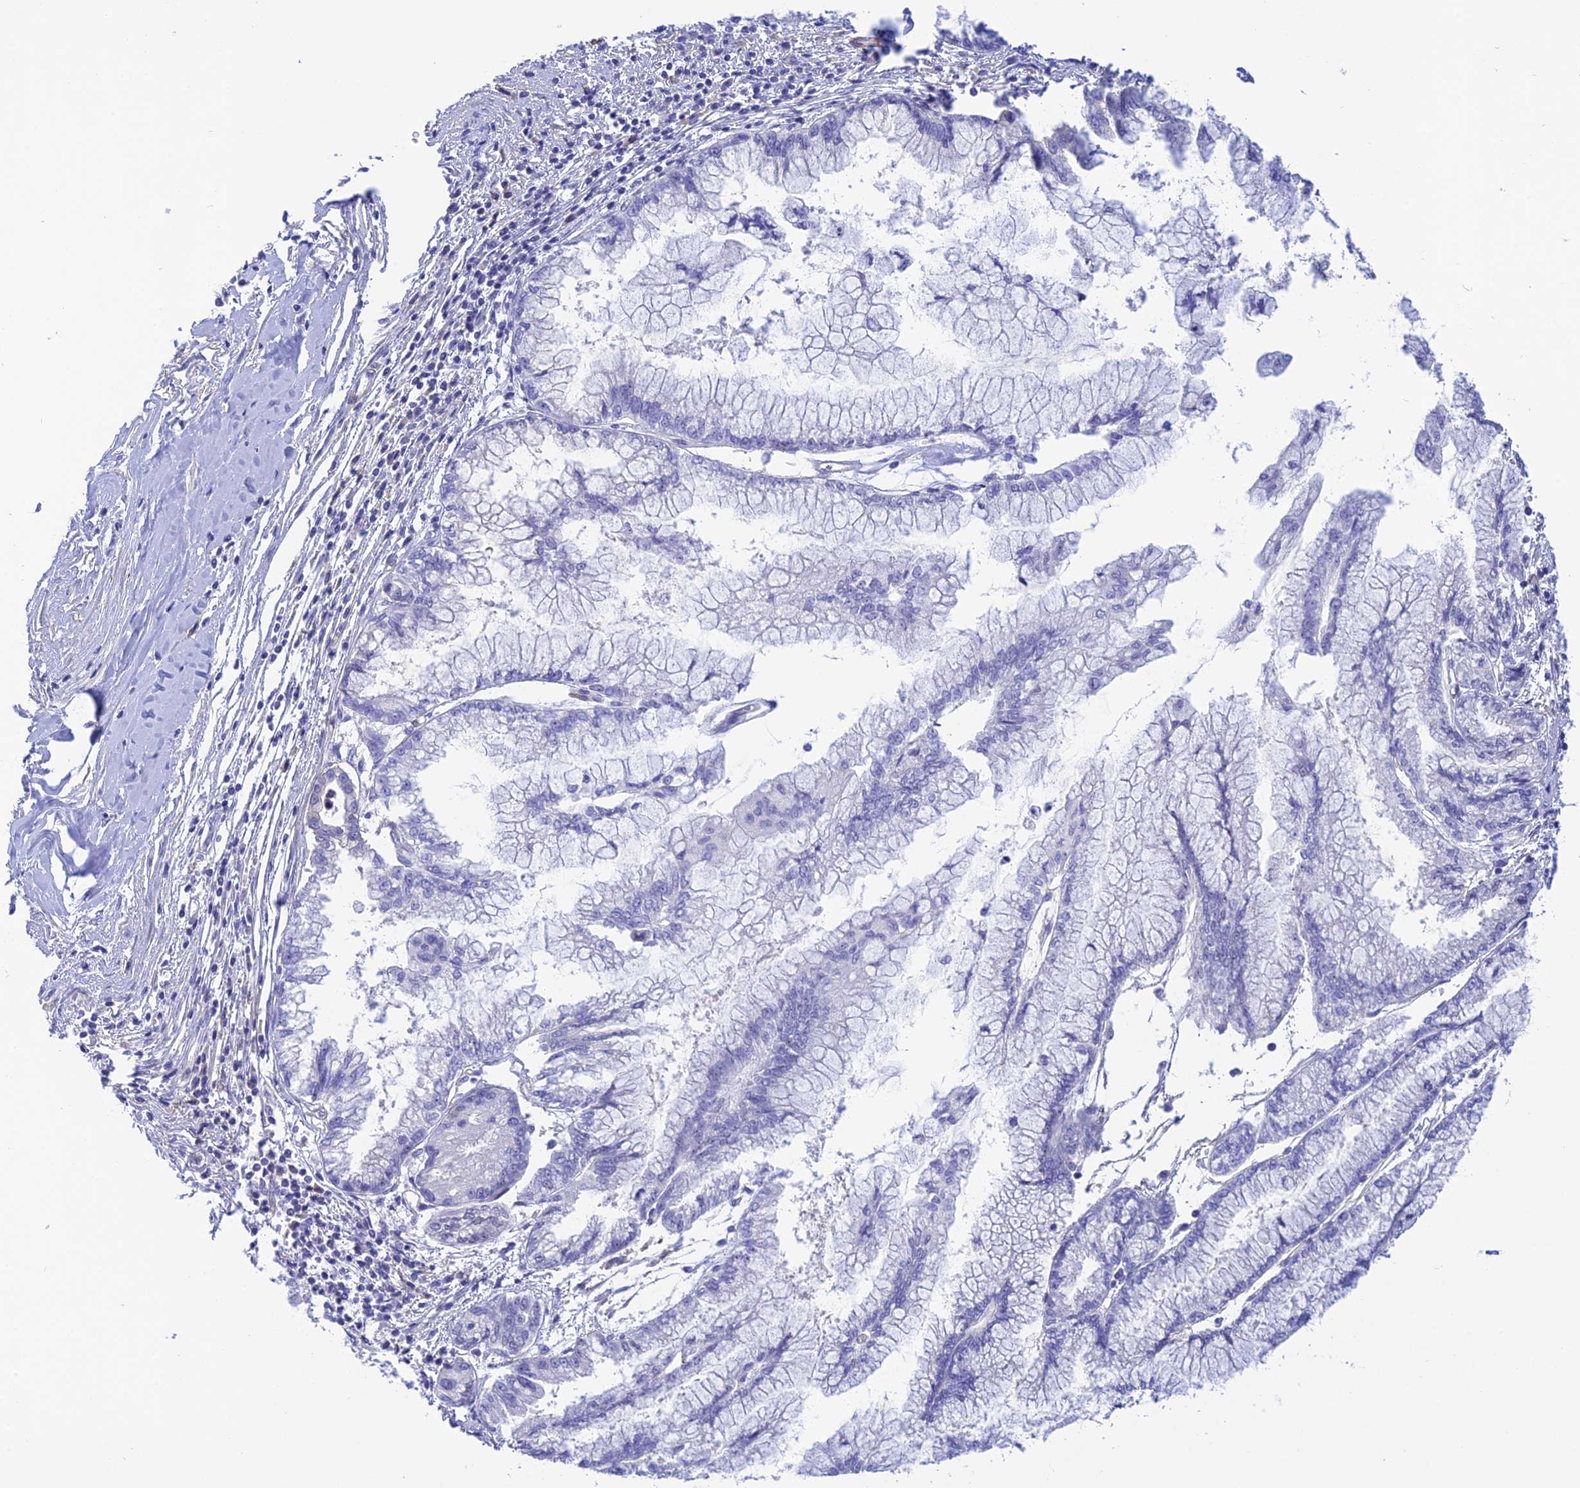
{"staining": {"intensity": "negative", "quantity": "none", "location": "none"}, "tissue": "pancreatic cancer", "cell_type": "Tumor cells", "image_type": "cancer", "snomed": [{"axis": "morphology", "description": "Adenocarcinoma, NOS"}, {"axis": "topography", "description": "Pancreas"}], "caption": "A high-resolution histopathology image shows IHC staining of pancreatic adenocarcinoma, which reveals no significant expression in tumor cells.", "gene": "ZDHHC16", "patient": {"sex": "male", "age": 73}}